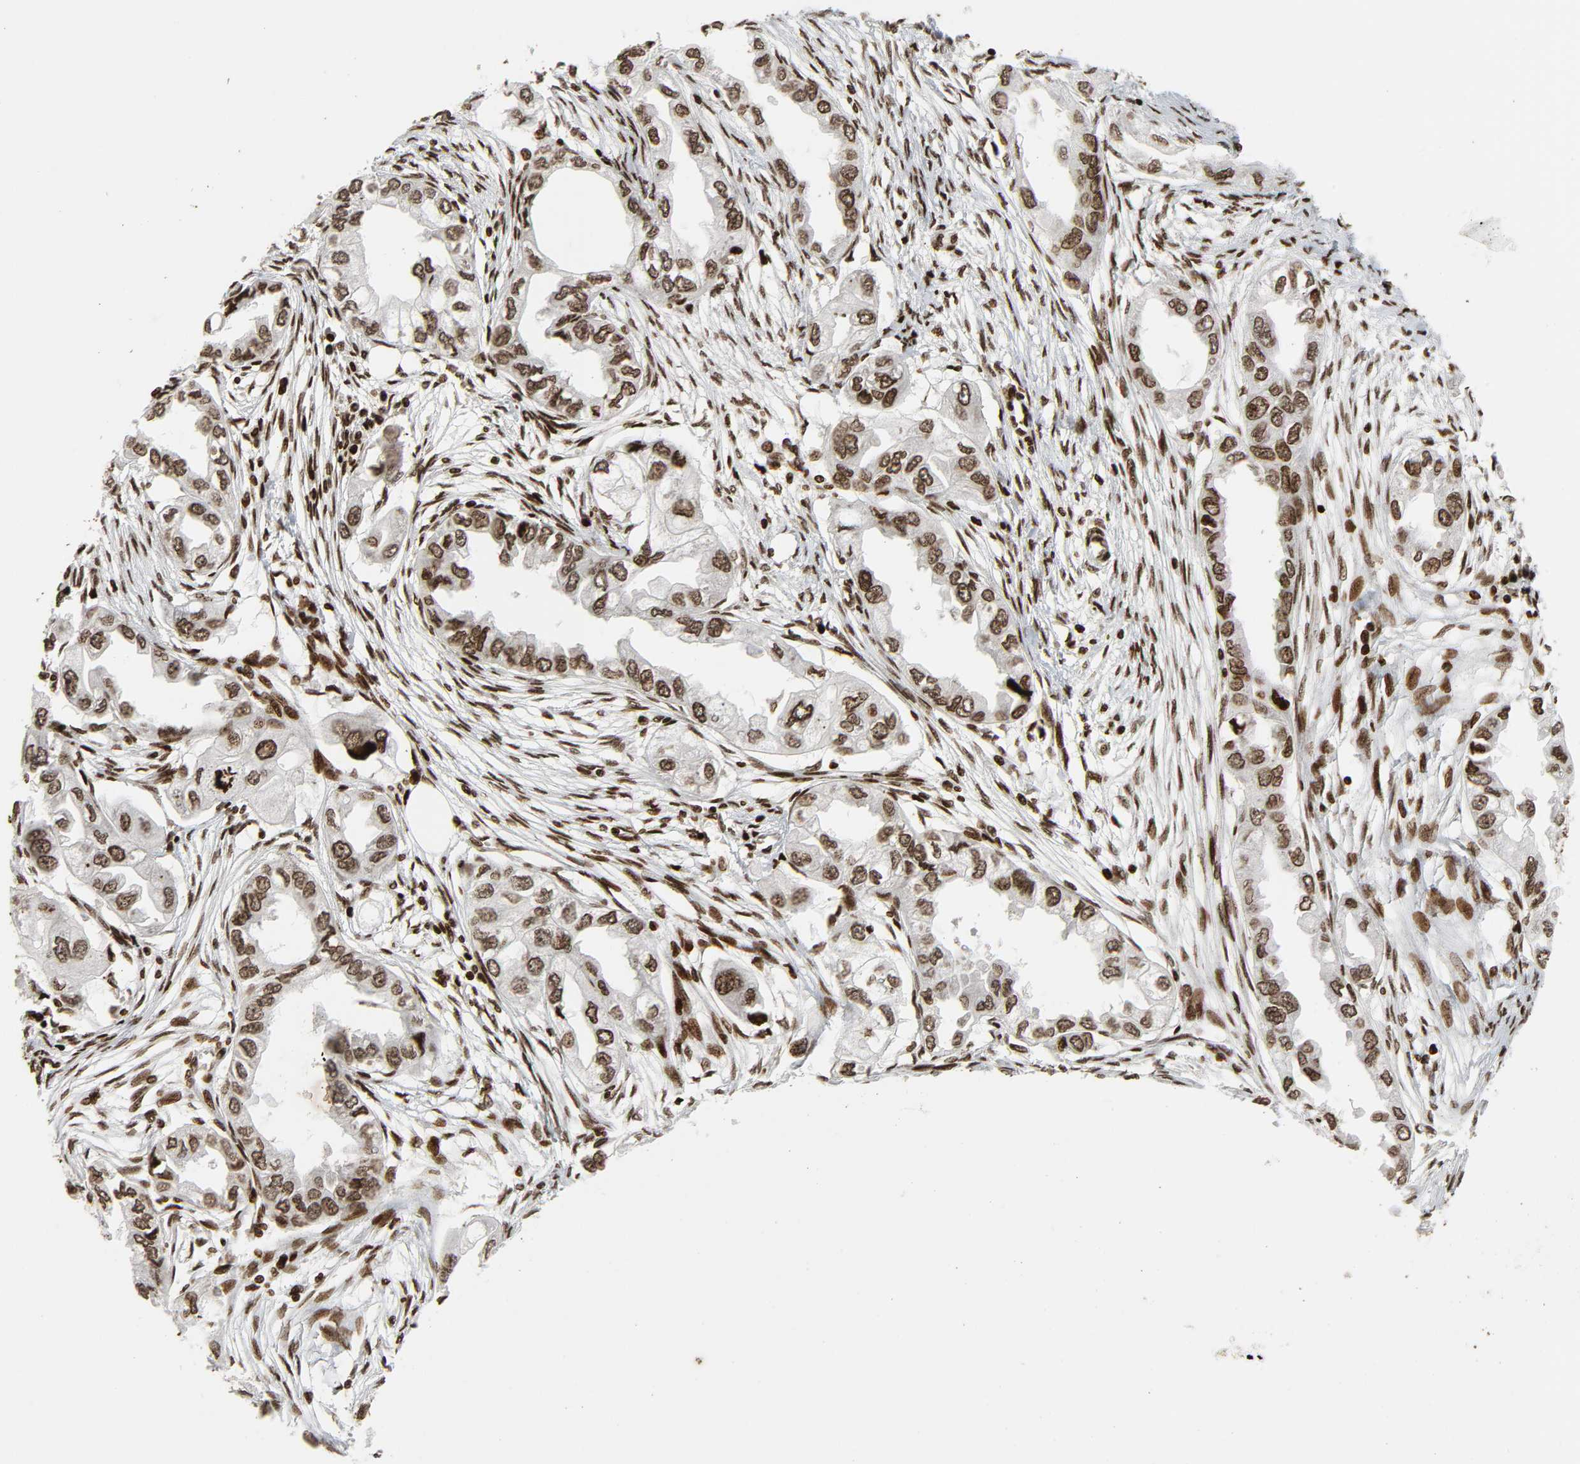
{"staining": {"intensity": "moderate", "quantity": ">75%", "location": "nuclear"}, "tissue": "endometrial cancer", "cell_type": "Tumor cells", "image_type": "cancer", "snomed": [{"axis": "morphology", "description": "Adenocarcinoma, NOS"}, {"axis": "topography", "description": "Endometrium"}], "caption": "A brown stain shows moderate nuclear positivity of a protein in human adenocarcinoma (endometrial) tumor cells.", "gene": "RXRA", "patient": {"sex": "female", "age": 67}}